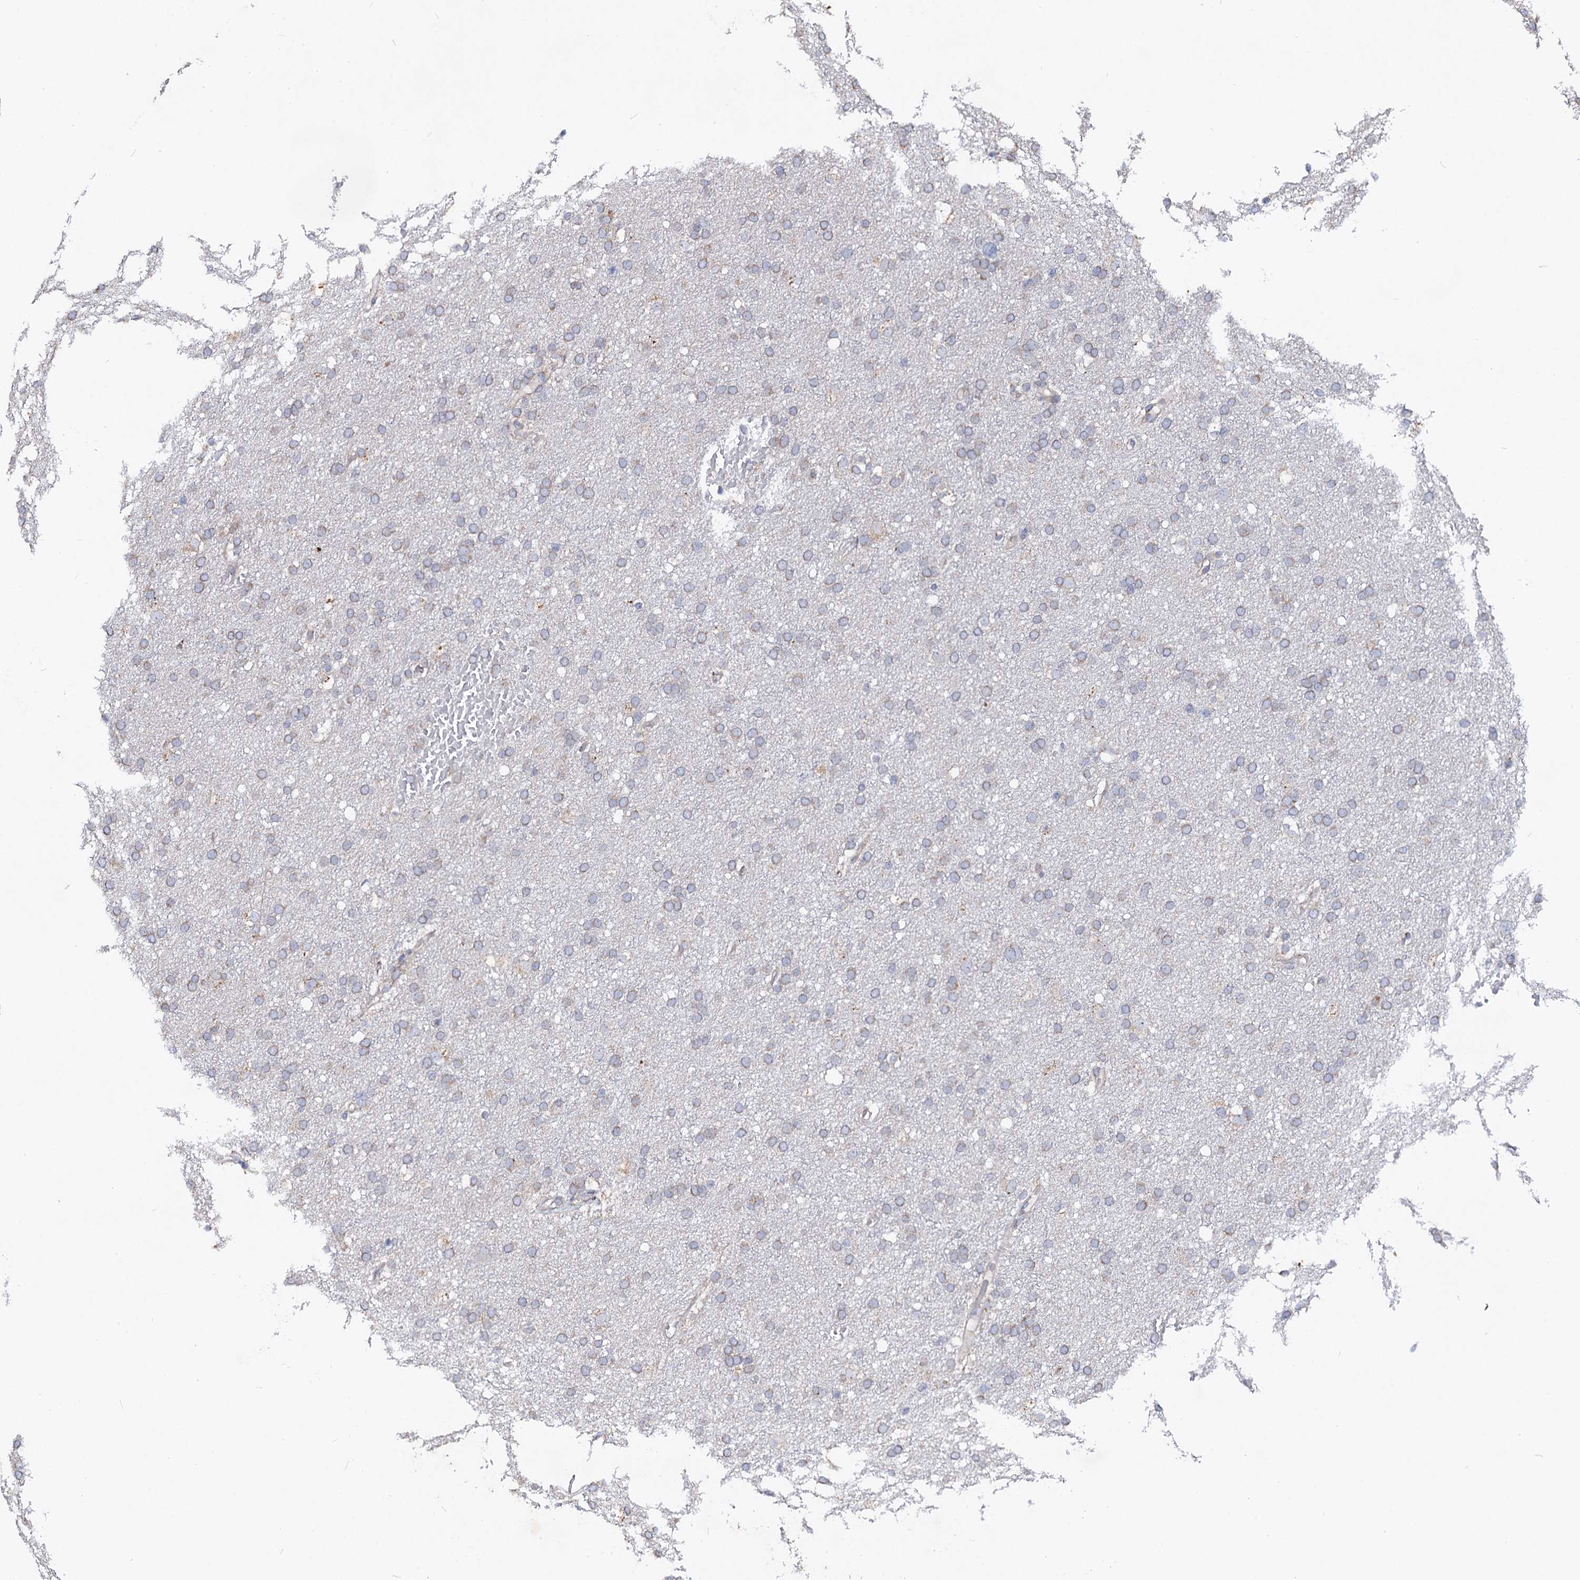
{"staining": {"intensity": "negative", "quantity": "none", "location": "none"}, "tissue": "glioma", "cell_type": "Tumor cells", "image_type": "cancer", "snomed": [{"axis": "morphology", "description": "Glioma, malignant, High grade"}, {"axis": "topography", "description": "Cerebral cortex"}], "caption": "Tumor cells show no significant positivity in malignant glioma (high-grade).", "gene": "DYDC1", "patient": {"sex": "female", "age": 36}}